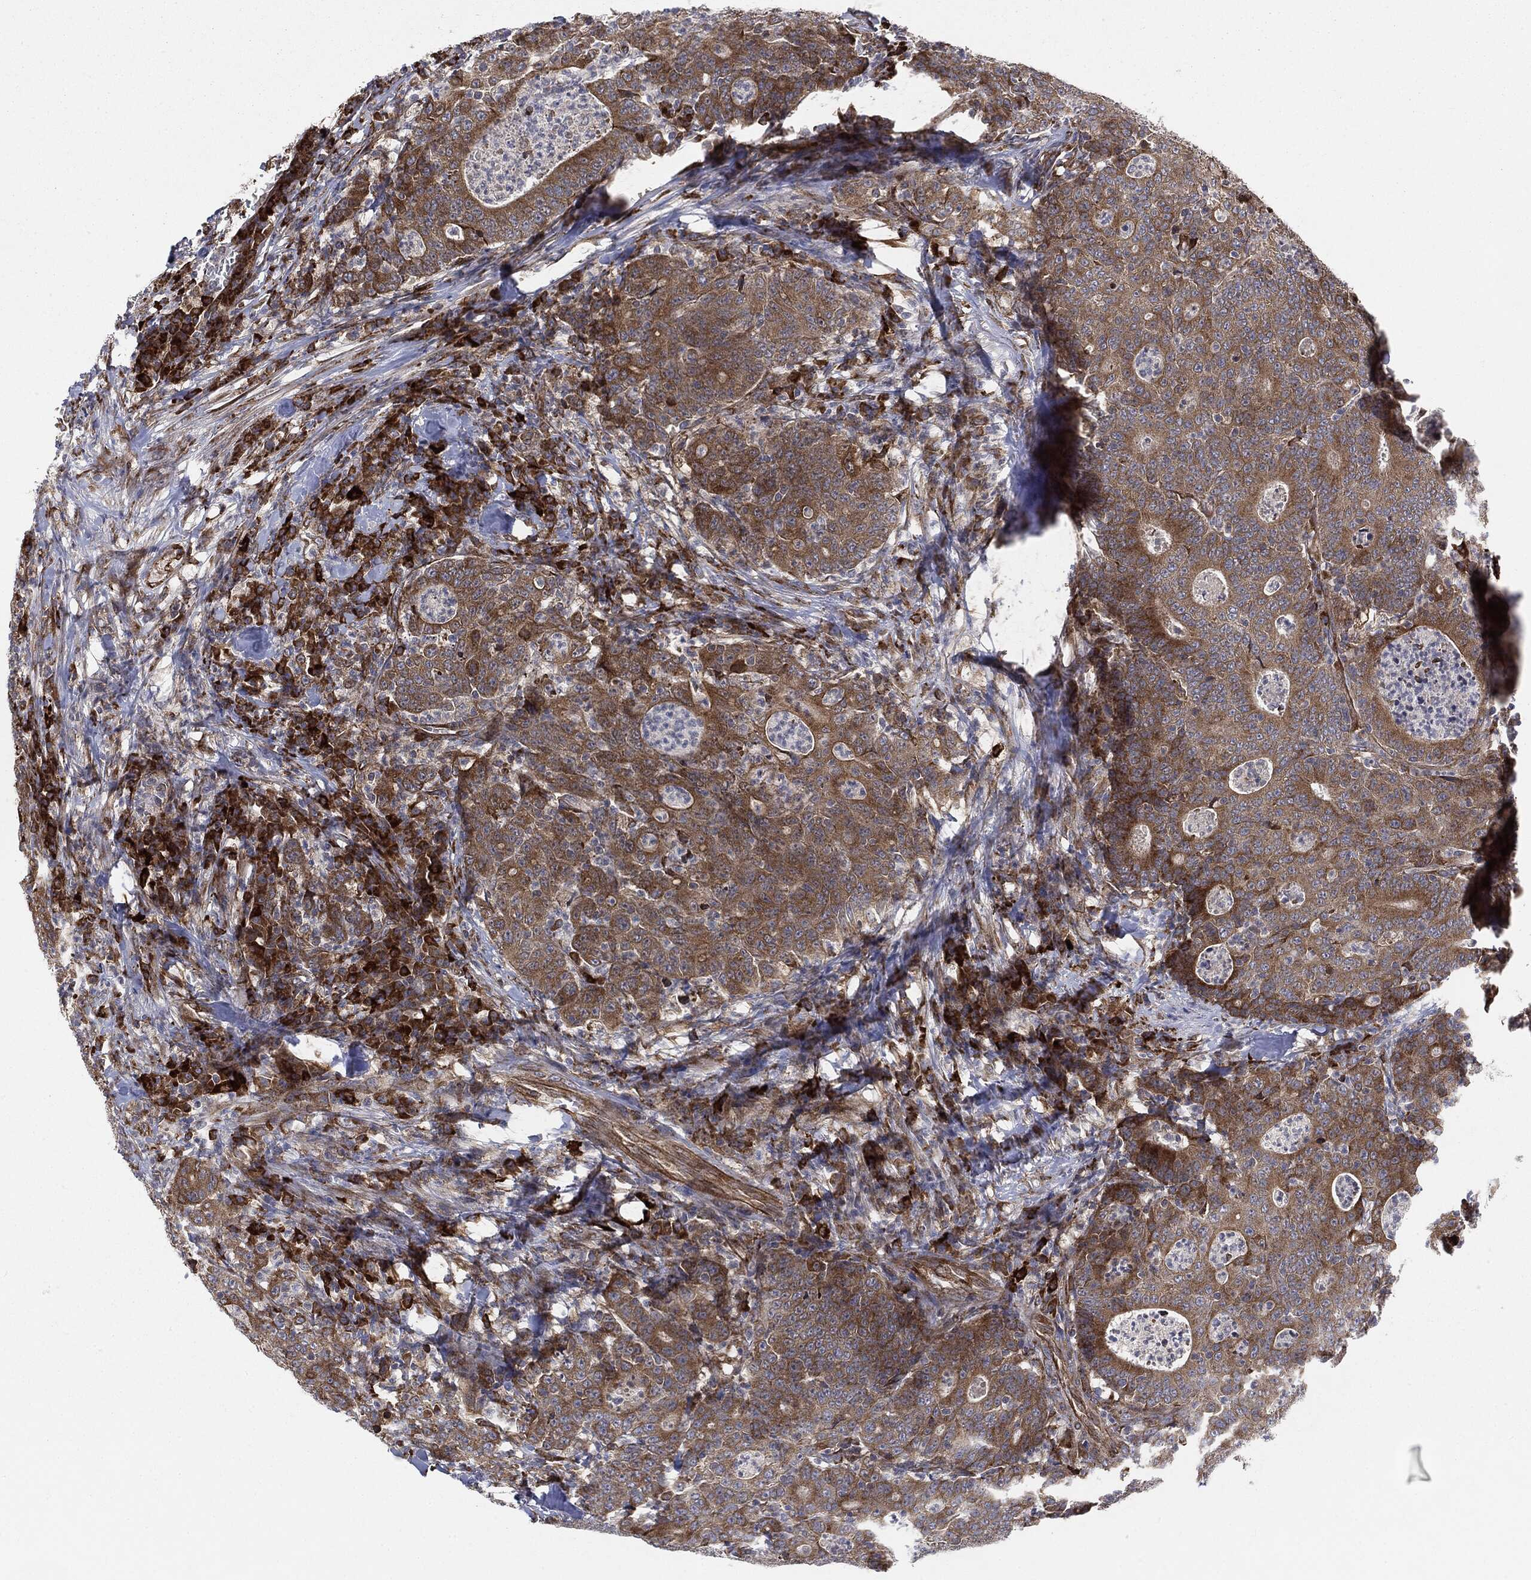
{"staining": {"intensity": "moderate", "quantity": "25%-75%", "location": "cytoplasmic/membranous"}, "tissue": "colorectal cancer", "cell_type": "Tumor cells", "image_type": "cancer", "snomed": [{"axis": "morphology", "description": "Adenocarcinoma, NOS"}, {"axis": "topography", "description": "Colon"}], "caption": "Tumor cells show medium levels of moderate cytoplasmic/membranous staining in about 25%-75% of cells in adenocarcinoma (colorectal).", "gene": "CYLD", "patient": {"sex": "male", "age": 70}}